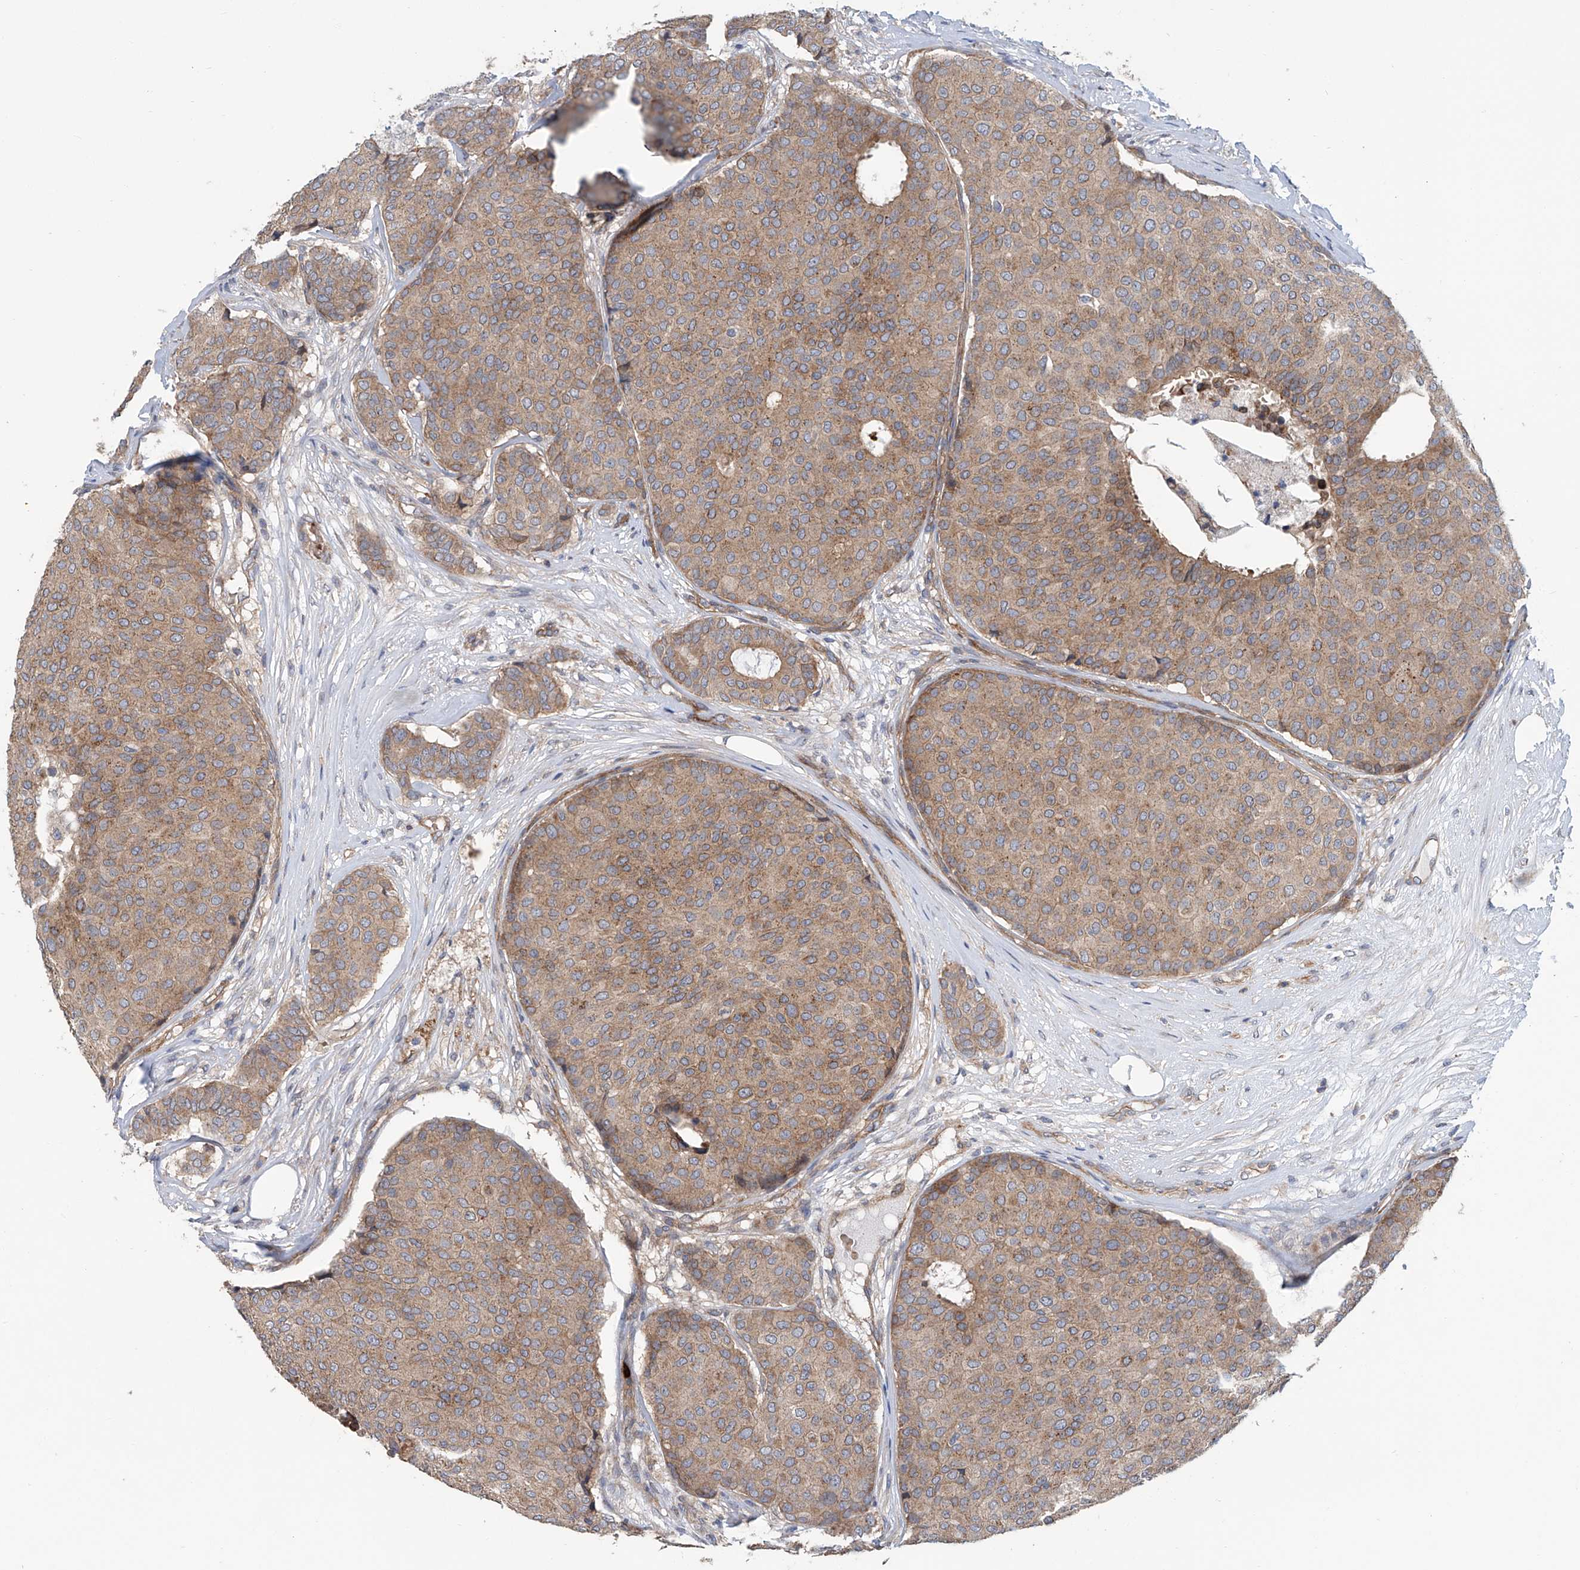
{"staining": {"intensity": "moderate", "quantity": ">75%", "location": "cytoplasmic/membranous"}, "tissue": "breast cancer", "cell_type": "Tumor cells", "image_type": "cancer", "snomed": [{"axis": "morphology", "description": "Duct carcinoma"}, {"axis": "topography", "description": "Breast"}], "caption": "Protein staining of breast cancer tissue exhibits moderate cytoplasmic/membranous expression in approximately >75% of tumor cells. (Stains: DAB in brown, nuclei in blue, Microscopy: brightfield microscopy at high magnification).", "gene": "EIF2D", "patient": {"sex": "female", "age": 75}}